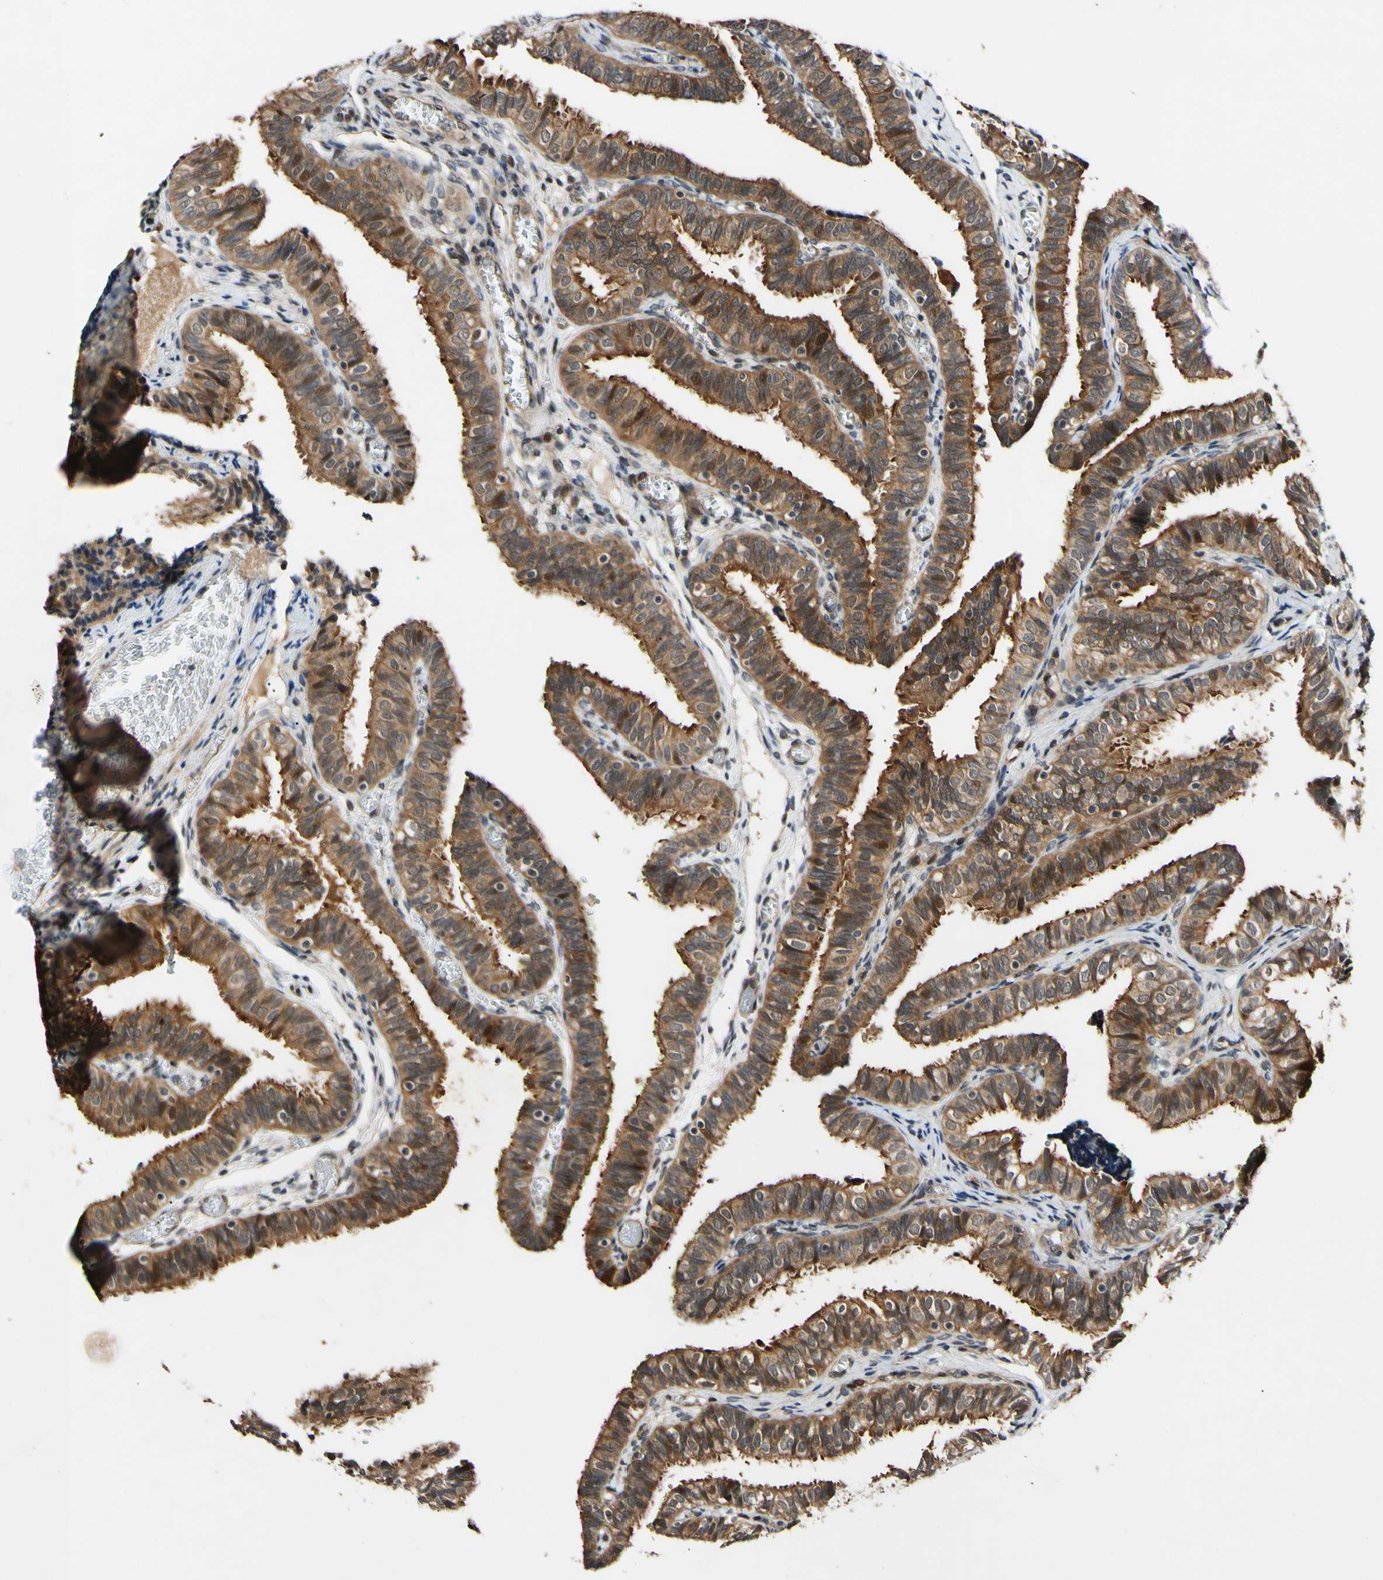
{"staining": {"intensity": "moderate", "quantity": ">75%", "location": "cytoplasmic/membranous"}, "tissue": "fallopian tube", "cell_type": "Glandular cells", "image_type": "normal", "snomed": [{"axis": "morphology", "description": "Normal tissue, NOS"}, {"axis": "topography", "description": "Fallopian tube"}], "caption": "Protein expression analysis of normal human fallopian tube reveals moderate cytoplasmic/membranous positivity in about >75% of glandular cells. (DAB IHC with brightfield microscopy, high magnification).", "gene": "CSNK1E", "patient": {"sex": "female", "age": 46}}